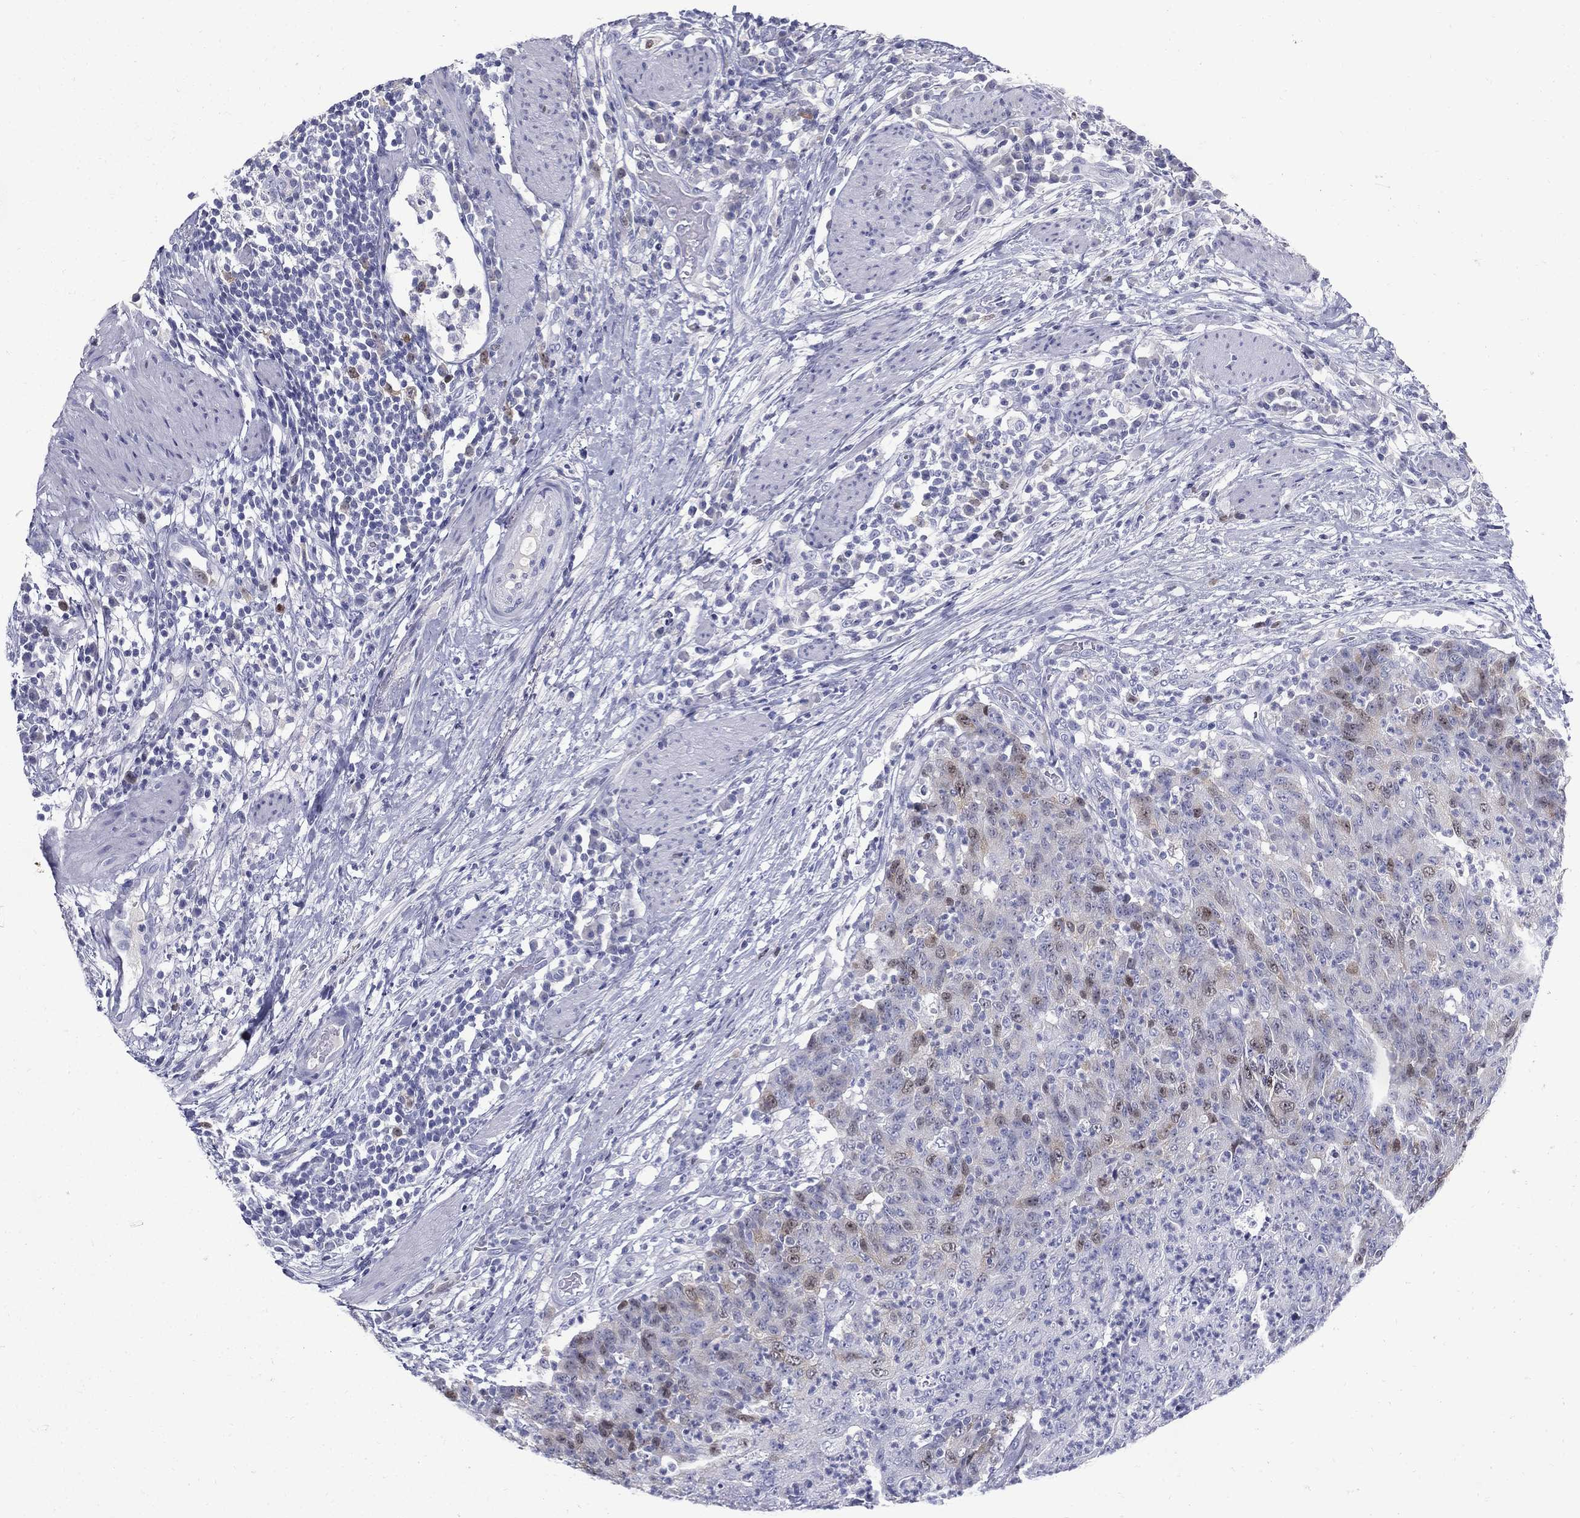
{"staining": {"intensity": "weak", "quantity": "<25%", "location": "nuclear"}, "tissue": "colorectal cancer", "cell_type": "Tumor cells", "image_type": "cancer", "snomed": [{"axis": "morphology", "description": "Adenocarcinoma, NOS"}, {"axis": "topography", "description": "Colon"}], "caption": "High magnification brightfield microscopy of colorectal cancer stained with DAB (3,3'-diaminobenzidine) (brown) and counterstained with hematoxylin (blue): tumor cells show no significant staining.", "gene": "KIF2C", "patient": {"sex": "male", "age": 70}}